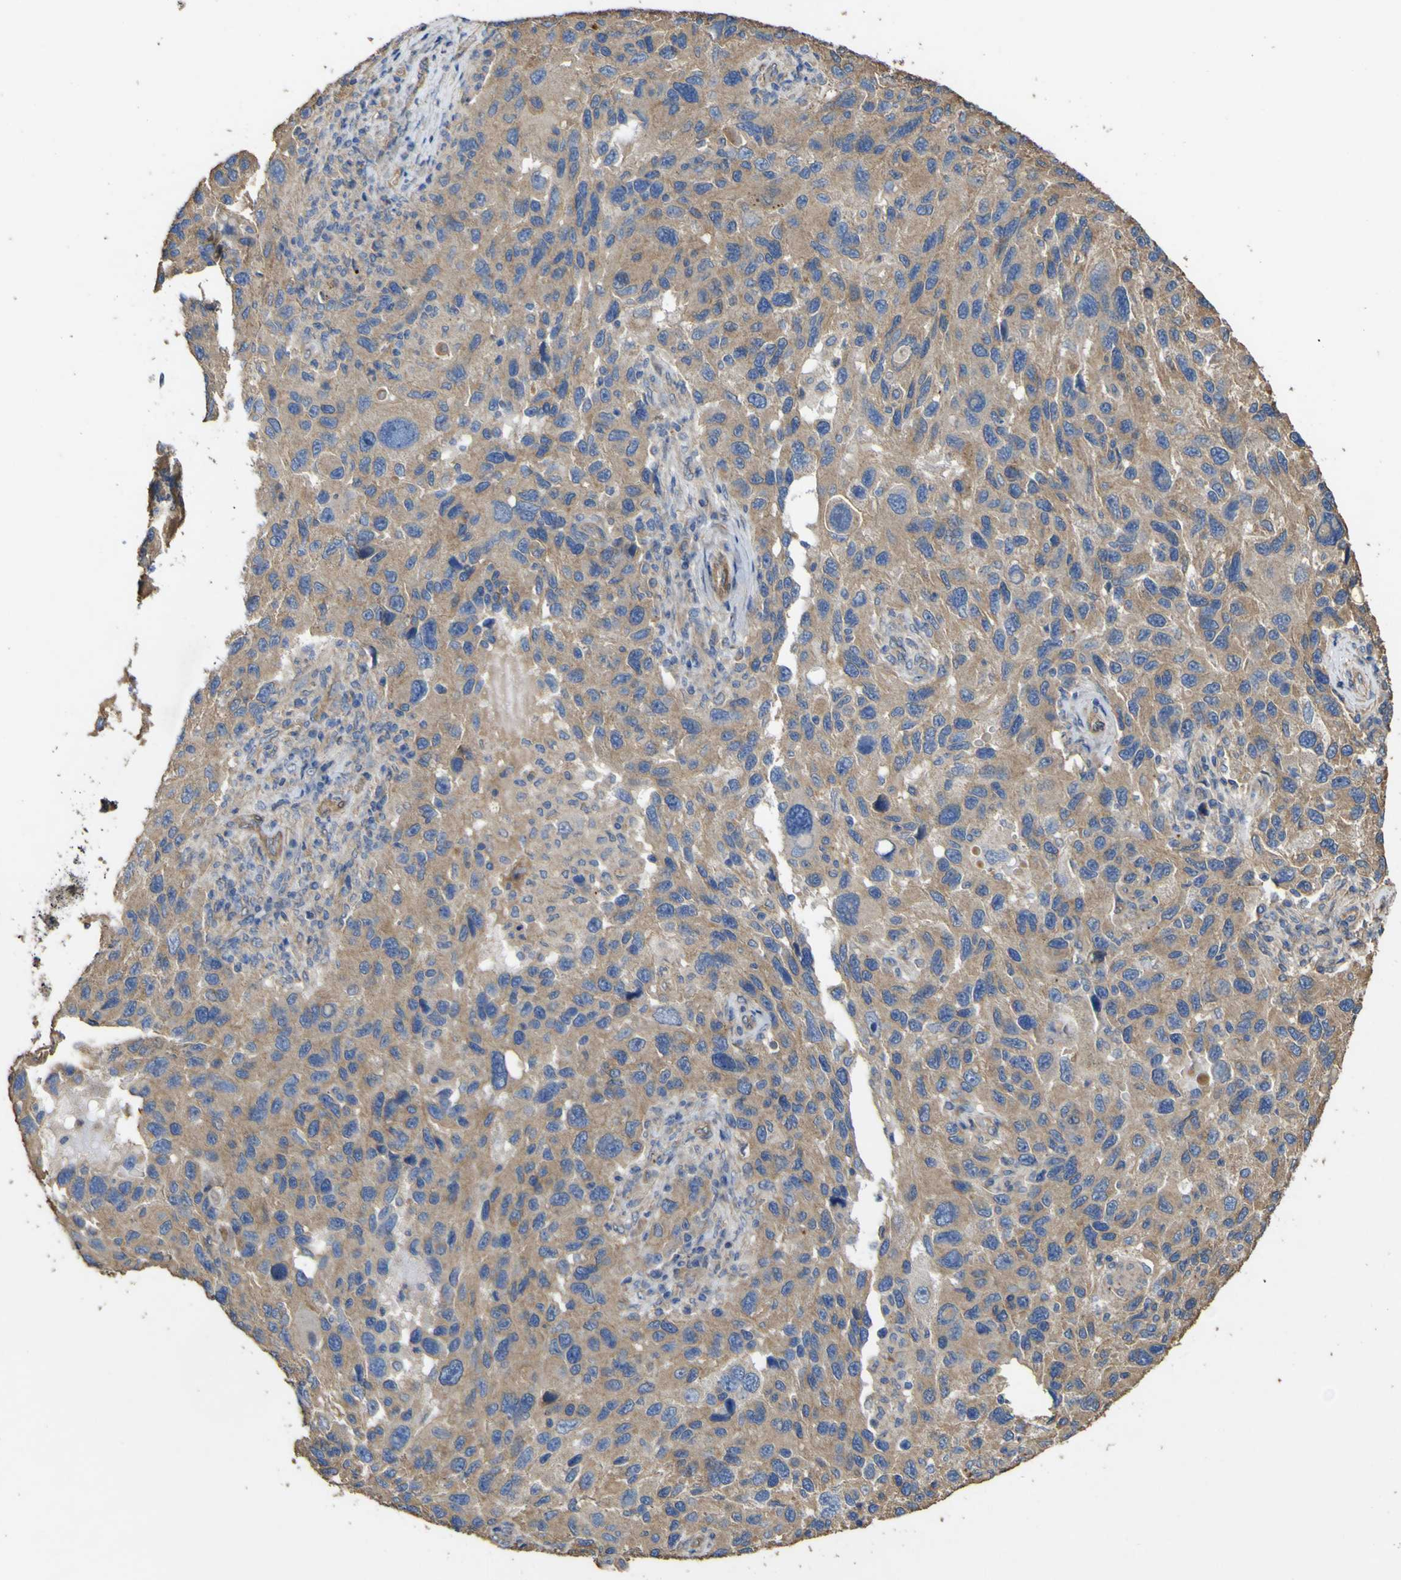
{"staining": {"intensity": "moderate", "quantity": ">75%", "location": "cytoplasmic/membranous"}, "tissue": "melanoma", "cell_type": "Tumor cells", "image_type": "cancer", "snomed": [{"axis": "morphology", "description": "Malignant melanoma, NOS"}, {"axis": "topography", "description": "Skin"}], "caption": "Immunohistochemical staining of malignant melanoma reveals moderate cytoplasmic/membranous protein expression in about >75% of tumor cells.", "gene": "TNFSF15", "patient": {"sex": "male", "age": 53}}